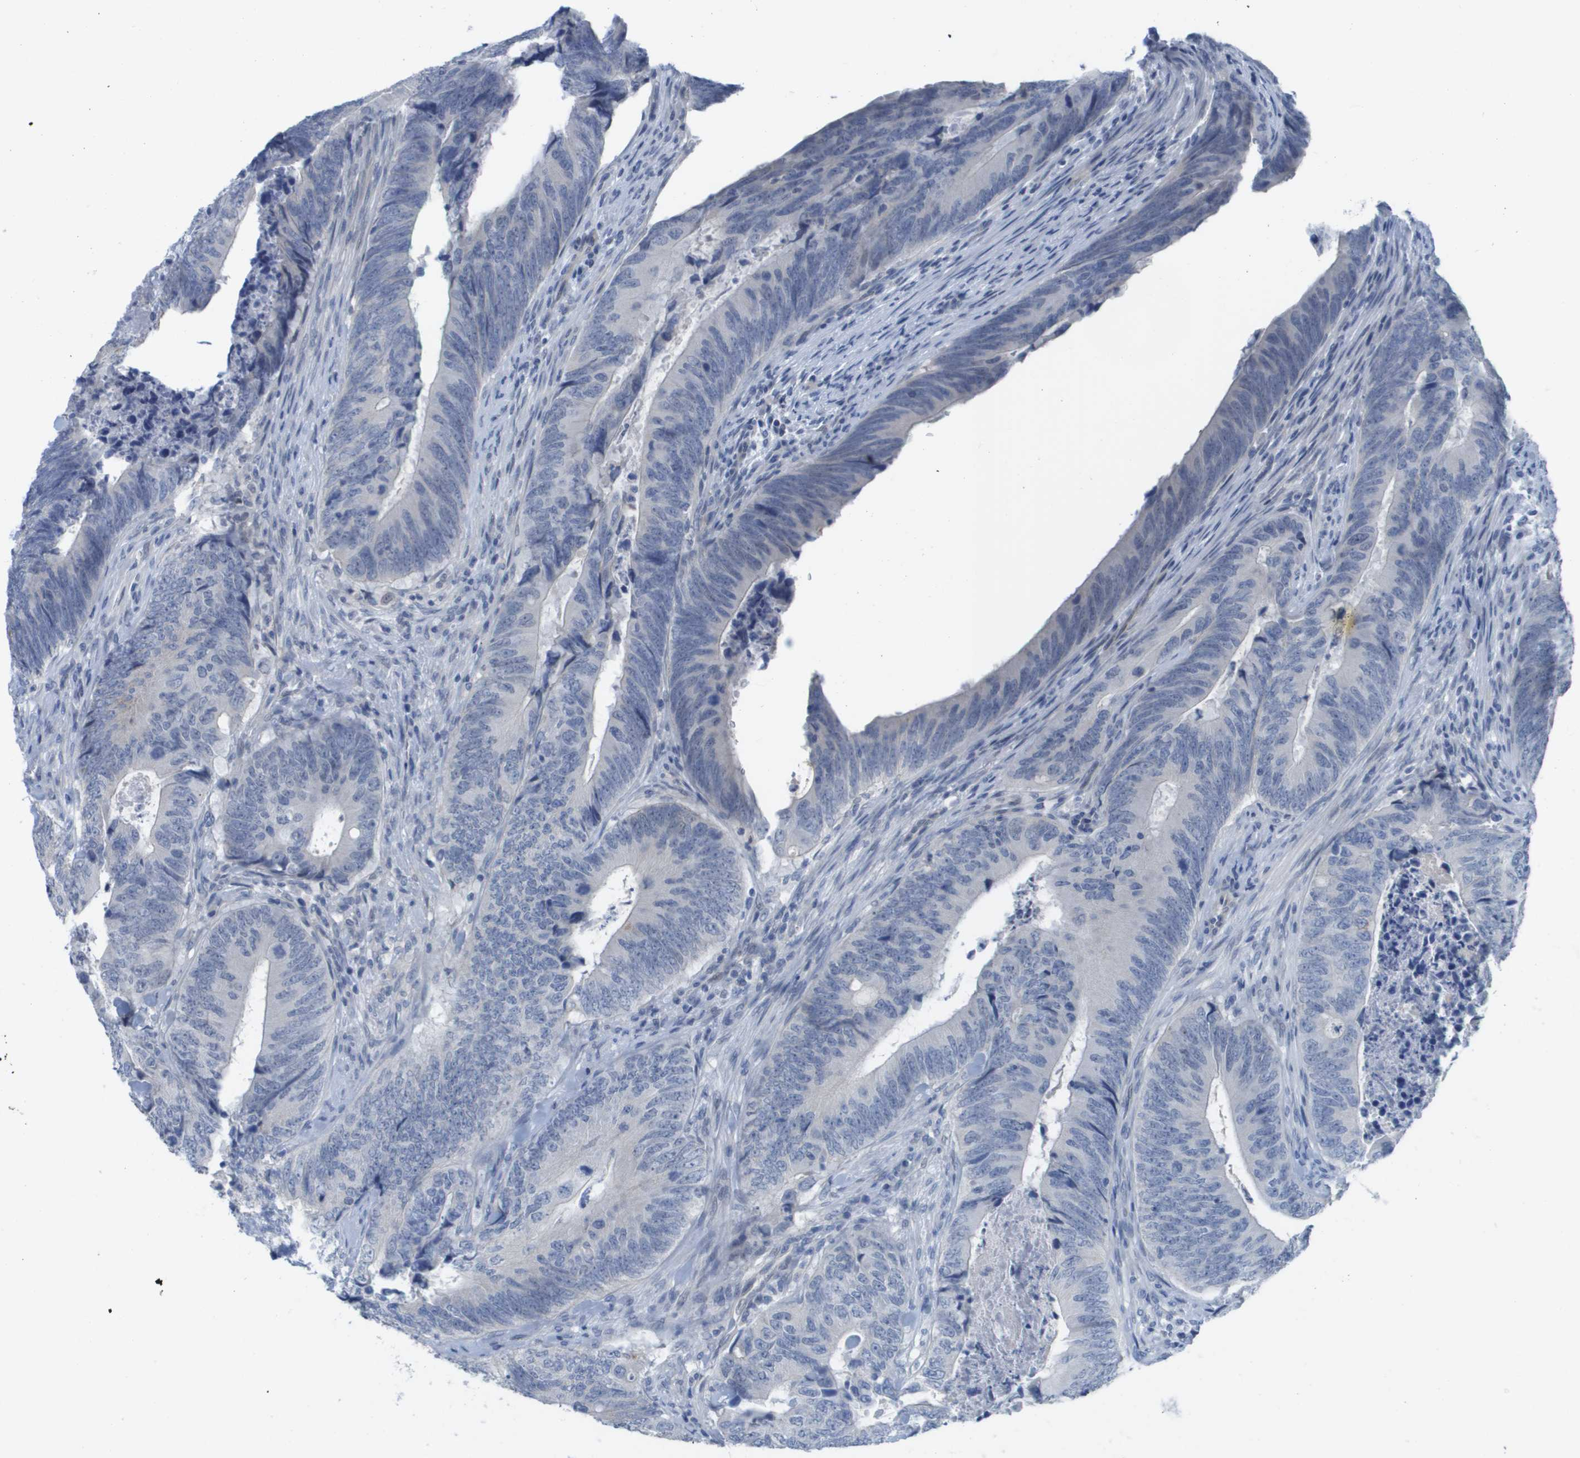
{"staining": {"intensity": "negative", "quantity": "none", "location": "none"}, "tissue": "colorectal cancer", "cell_type": "Tumor cells", "image_type": "cancer", "snomed": [{"axis": "morphology", "description": "Normal tissue, NOS"}, {"axis": "morphology", "description": "Adenocarcinoma, NOS"}, {"axis": "topography", "description": "Colon"}], "caption": "Colorectal cancer was stained to show a protein in brown. There is no significant positivity in tumor cells.", "gene": "PDE4A", "patient": {"sex": "male", "age": 56}}